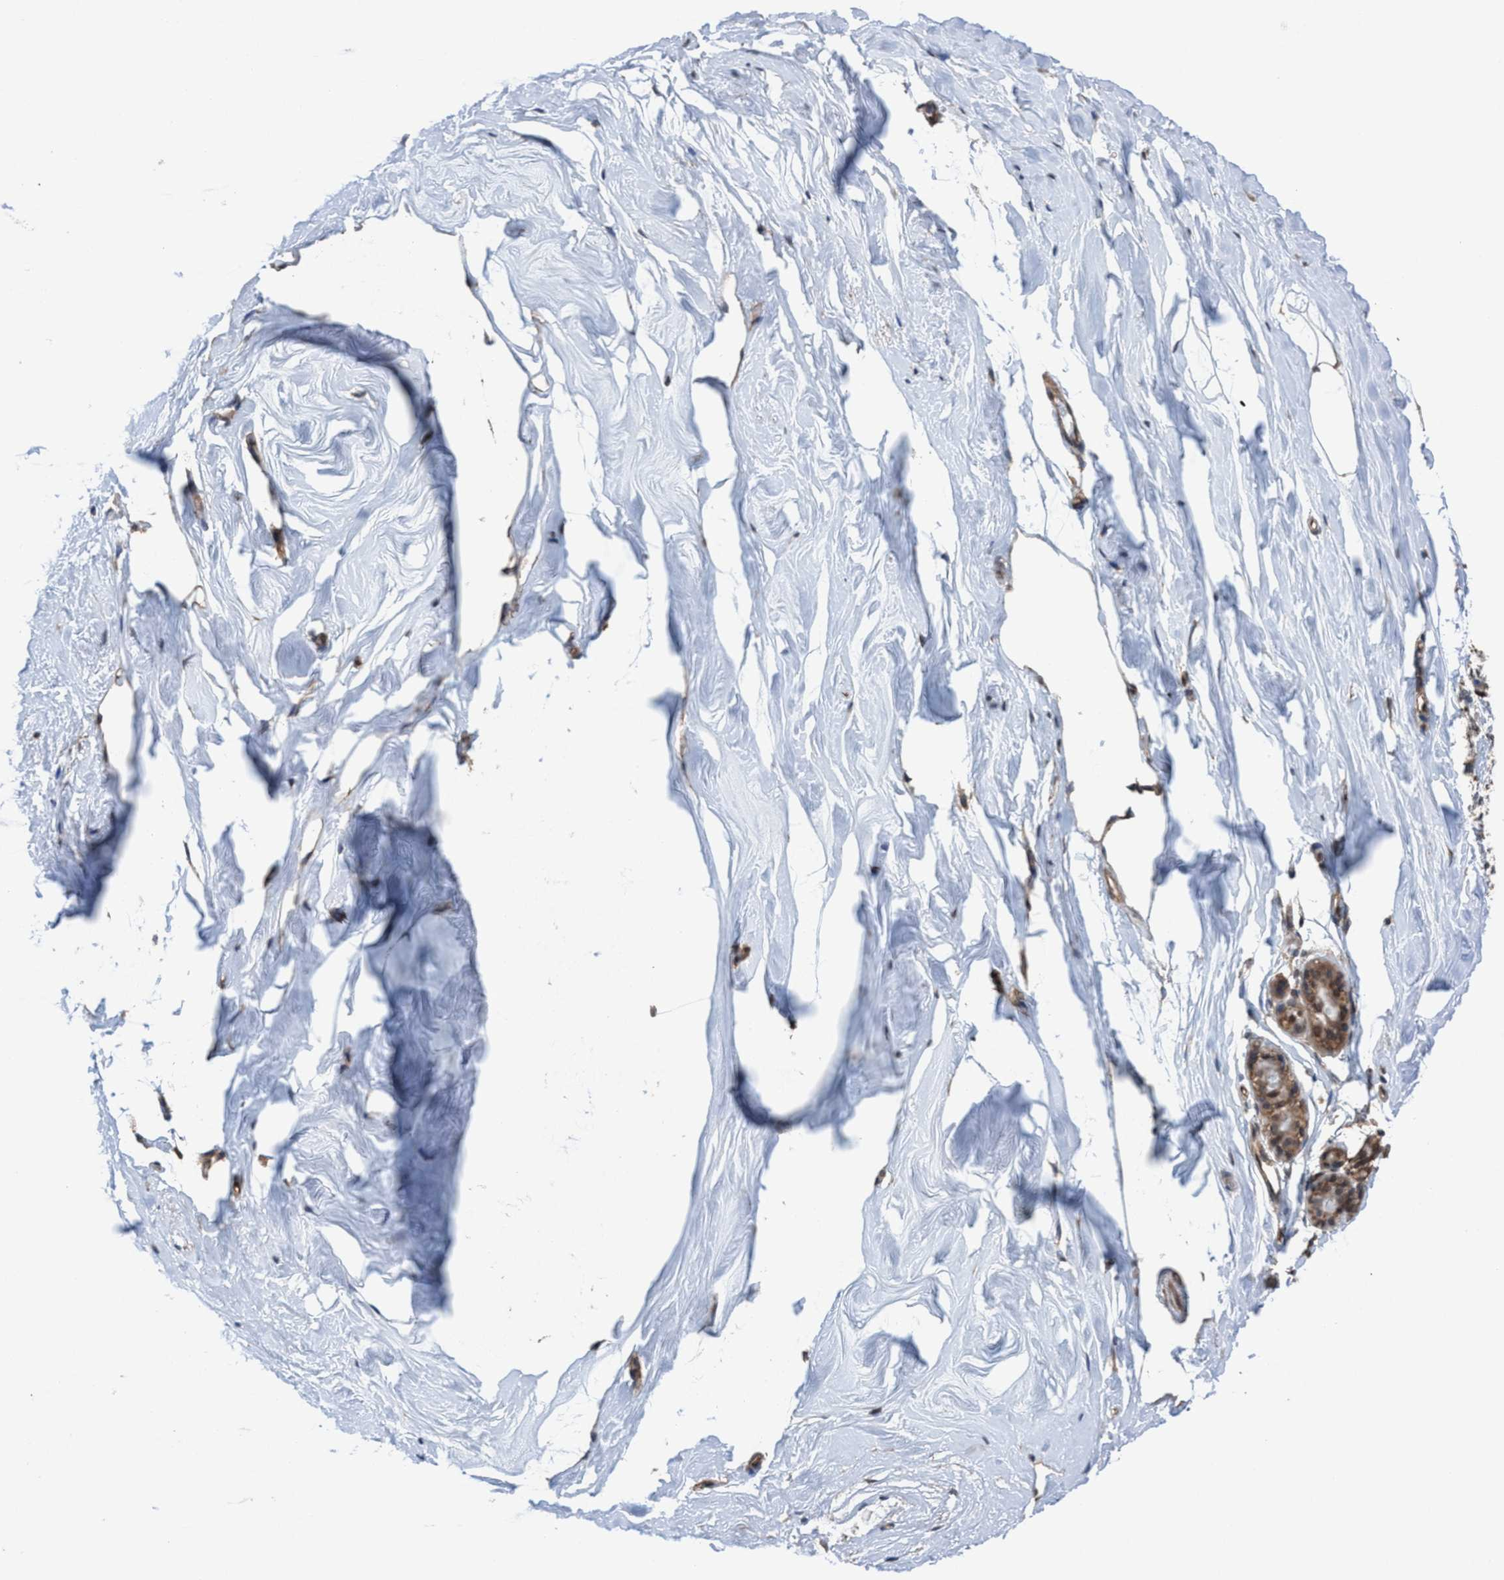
{"staining": {"intensity": "weak", "quantity": "25%-75%", "location": "nuclear"}, "tissue": "breast", "cell_type": "Adipocytes", "image_type": "normal", "snomed": [{"axis": "morphology", "description": "Normal tissue, NOS"}, {"axis": "topography", "description": "Breast"}], "caption": "IHC of benign human breast shows low levels of weak nuclear expression in approximately 25%-75% of adipocytes. IHC stains the protein in brown and the nuclei are stained blue.", "gene": "METAP2", "patient": {"sex": "female", "age": 62}}